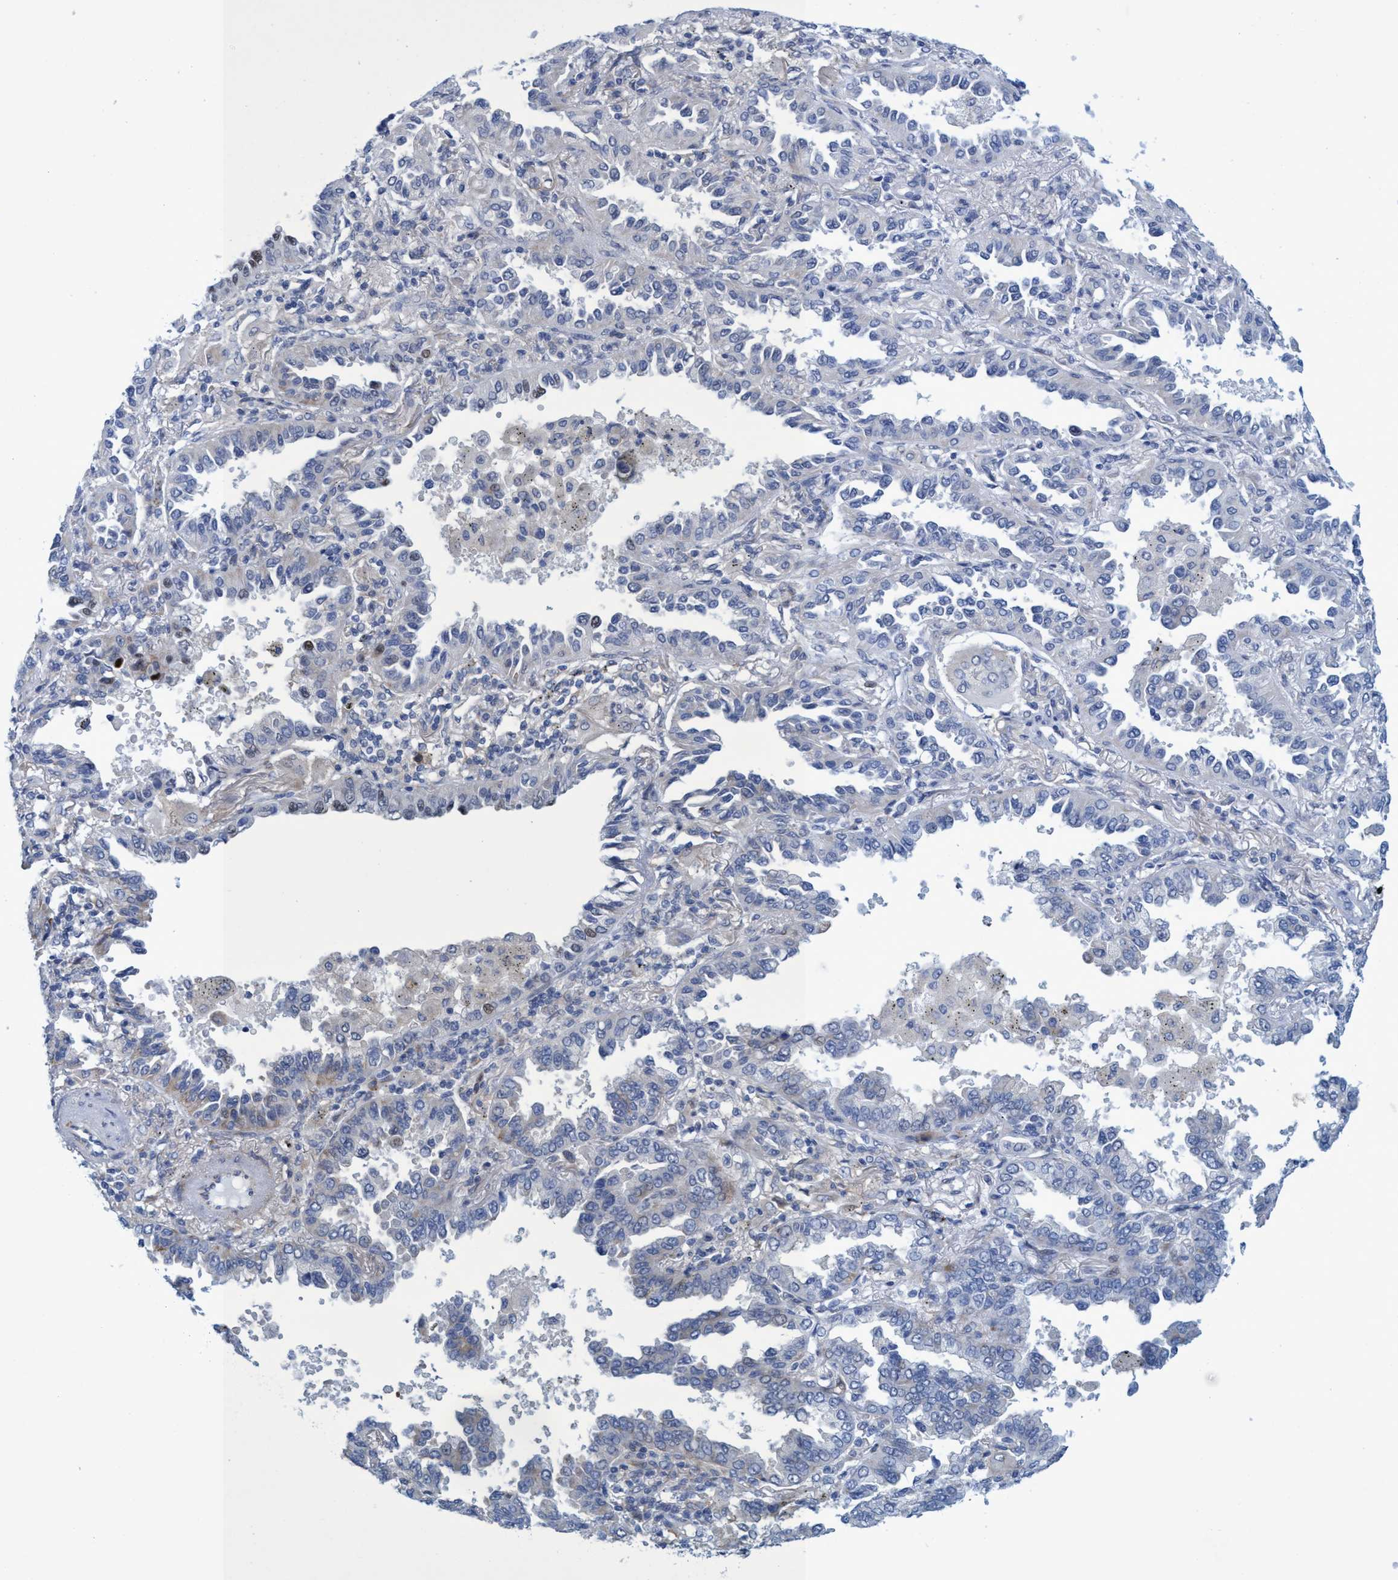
{"staining": {"intensity": "moderate", "quantity": "<25%", "location": "nuclear"}, "tissue": "lung cancer", "cell_type": "Tumor cells", "image_type": "cancer", "snomed": [{"axis": "morphology", "description": "Normal tissue, NOS"}, {"axis": "morphology", "description": "Adenocarcinoma, NOS"}, {"axis": "topography", "description": "Lung"}], "caption": "Immunohistochemistry of human adenocarcinoma (lung) exhibits low levels of moderate nuclear expression in about <25% of tumor cells.", "gene": "R3HCC1", "patient": {"sex": "male", "age": 59}}